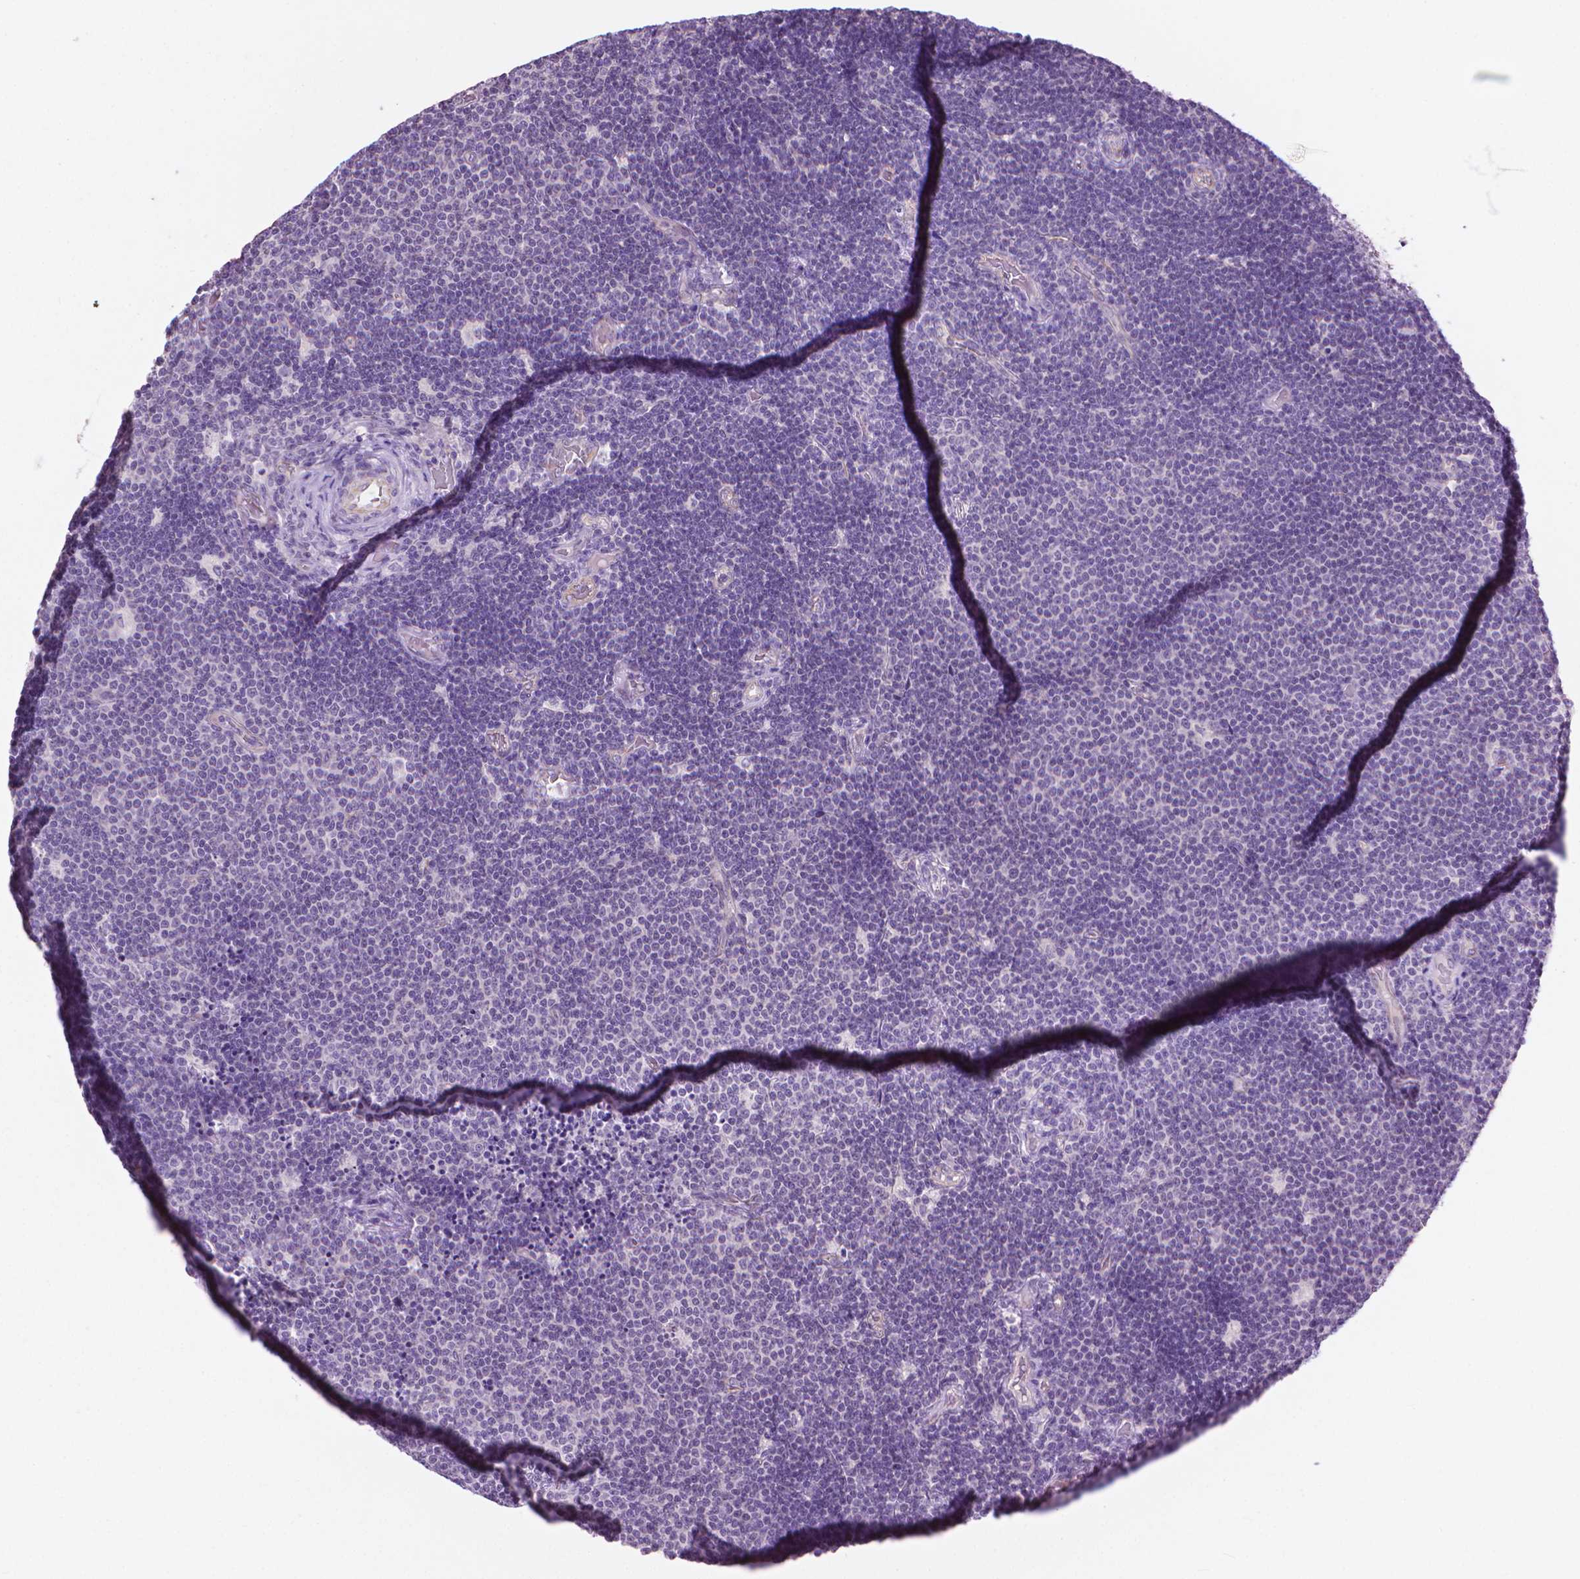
{"staining": {"intensity": "negative", "quantity": "none", "location": "none"}, "tissue": "lymphoma", "cell_type": "Tumor cells", "image_type": "cancer", "snomed": [{"axis": "morphology", "description": "Malignant lymphoma, non-Hodgkin's type, Low grade"}, {"axis": "topography", "description": "Brain"}], "caption": "This is an IHC histopathology image of lymphoma. There is no staining in tumor cells.", "gene": "KRT73", "patient": {"sex": "female", "age": 66}}